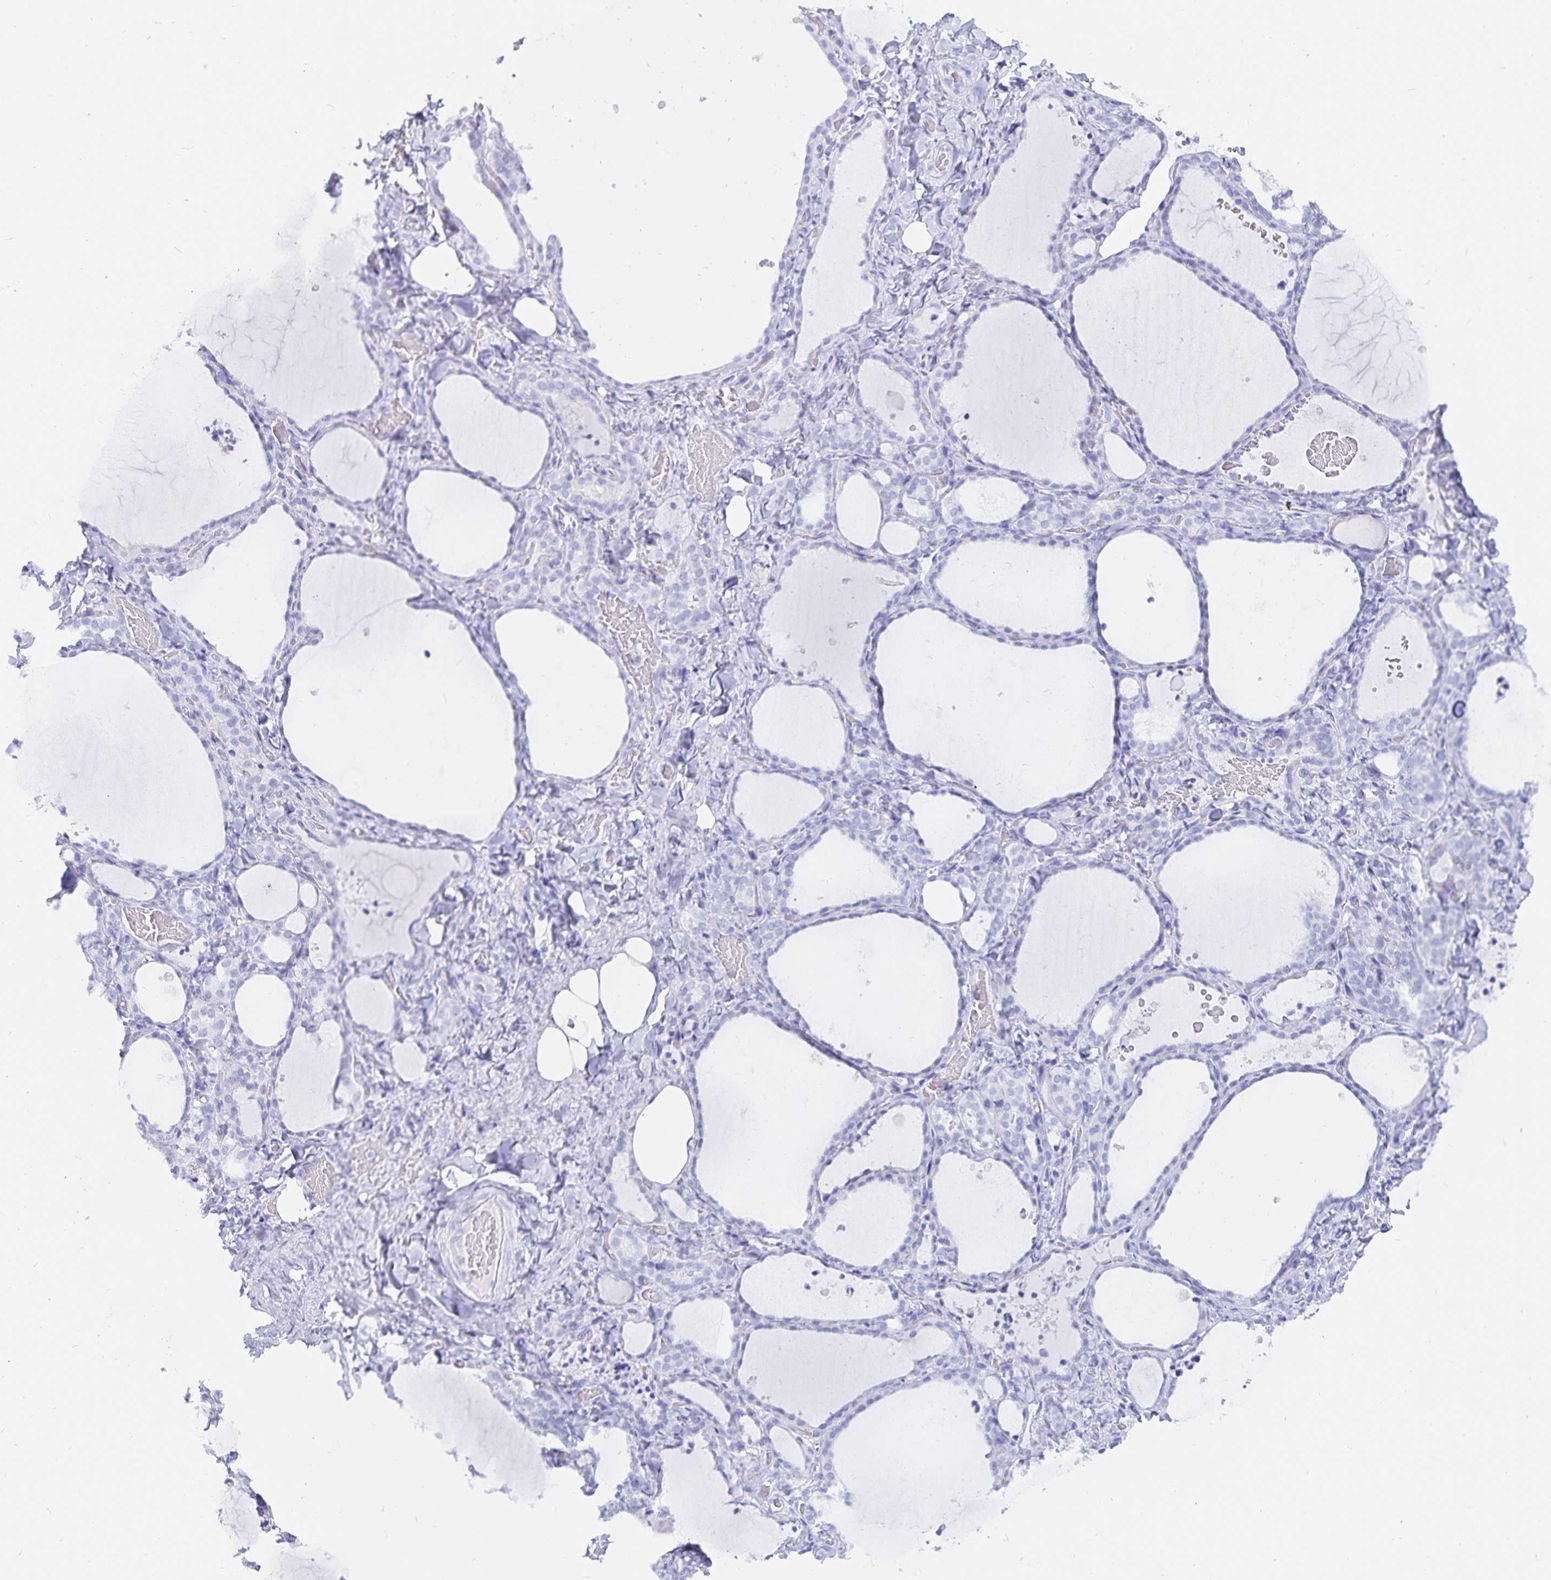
{"staining": {"intensity": "negative", "quantity": "none", "location": "none"}, "tissue": "thyroid gland", "cell_type": "Glandular cells", "image_type": "normal", "snomed": [{"axis": "morphology", "description": "Normal tissue, NOS"}, {"axis": "topography", "description": "Thyroid gland"}], "caption": "Immunohistochemistry histopathology image of benign human thyroid gland stained for a protein (brown), which displays no expression in glandular cells. The staining was performed using DAB to visualize the protein expression in brown, while the nuclei were stained in blue with hematoxylin (Magnification: 20x).", "gene": "INSL5", "patient": {"sex": "female", "age": 22}}